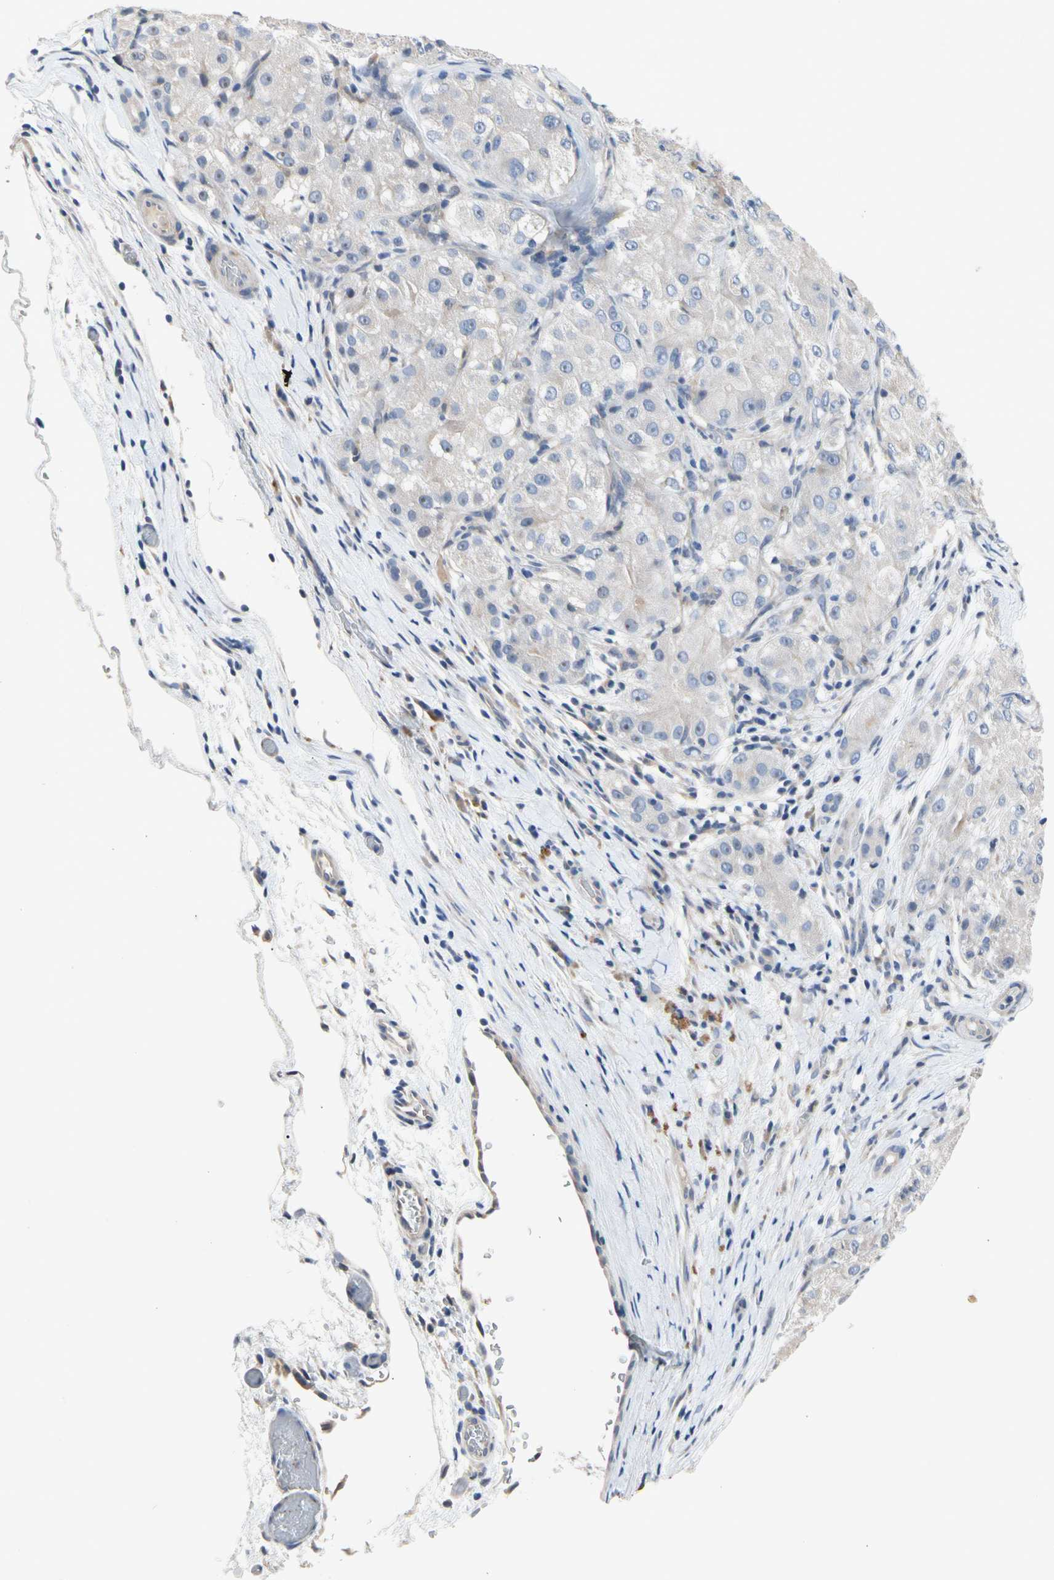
{"staining": {"intensity": "negative", "quantity": "none", "location": "none"}, "tissue": "liver cancer", "cell_type": "Tumor cells", "image_type": "cancer", "snomed": [{"axis": "morphology", "description": "Carcinoma, Hepatocellular, NOS"}, {"axis": "topography", "description": "Liver"}], "caption": "This is an immunohistochemistry (IHC) micrograph of liver hepatocellular carcinoma. There is no staining in tumor cells.", "gene": "GAS6", "patient": {"sex": "male", "age": 80}}